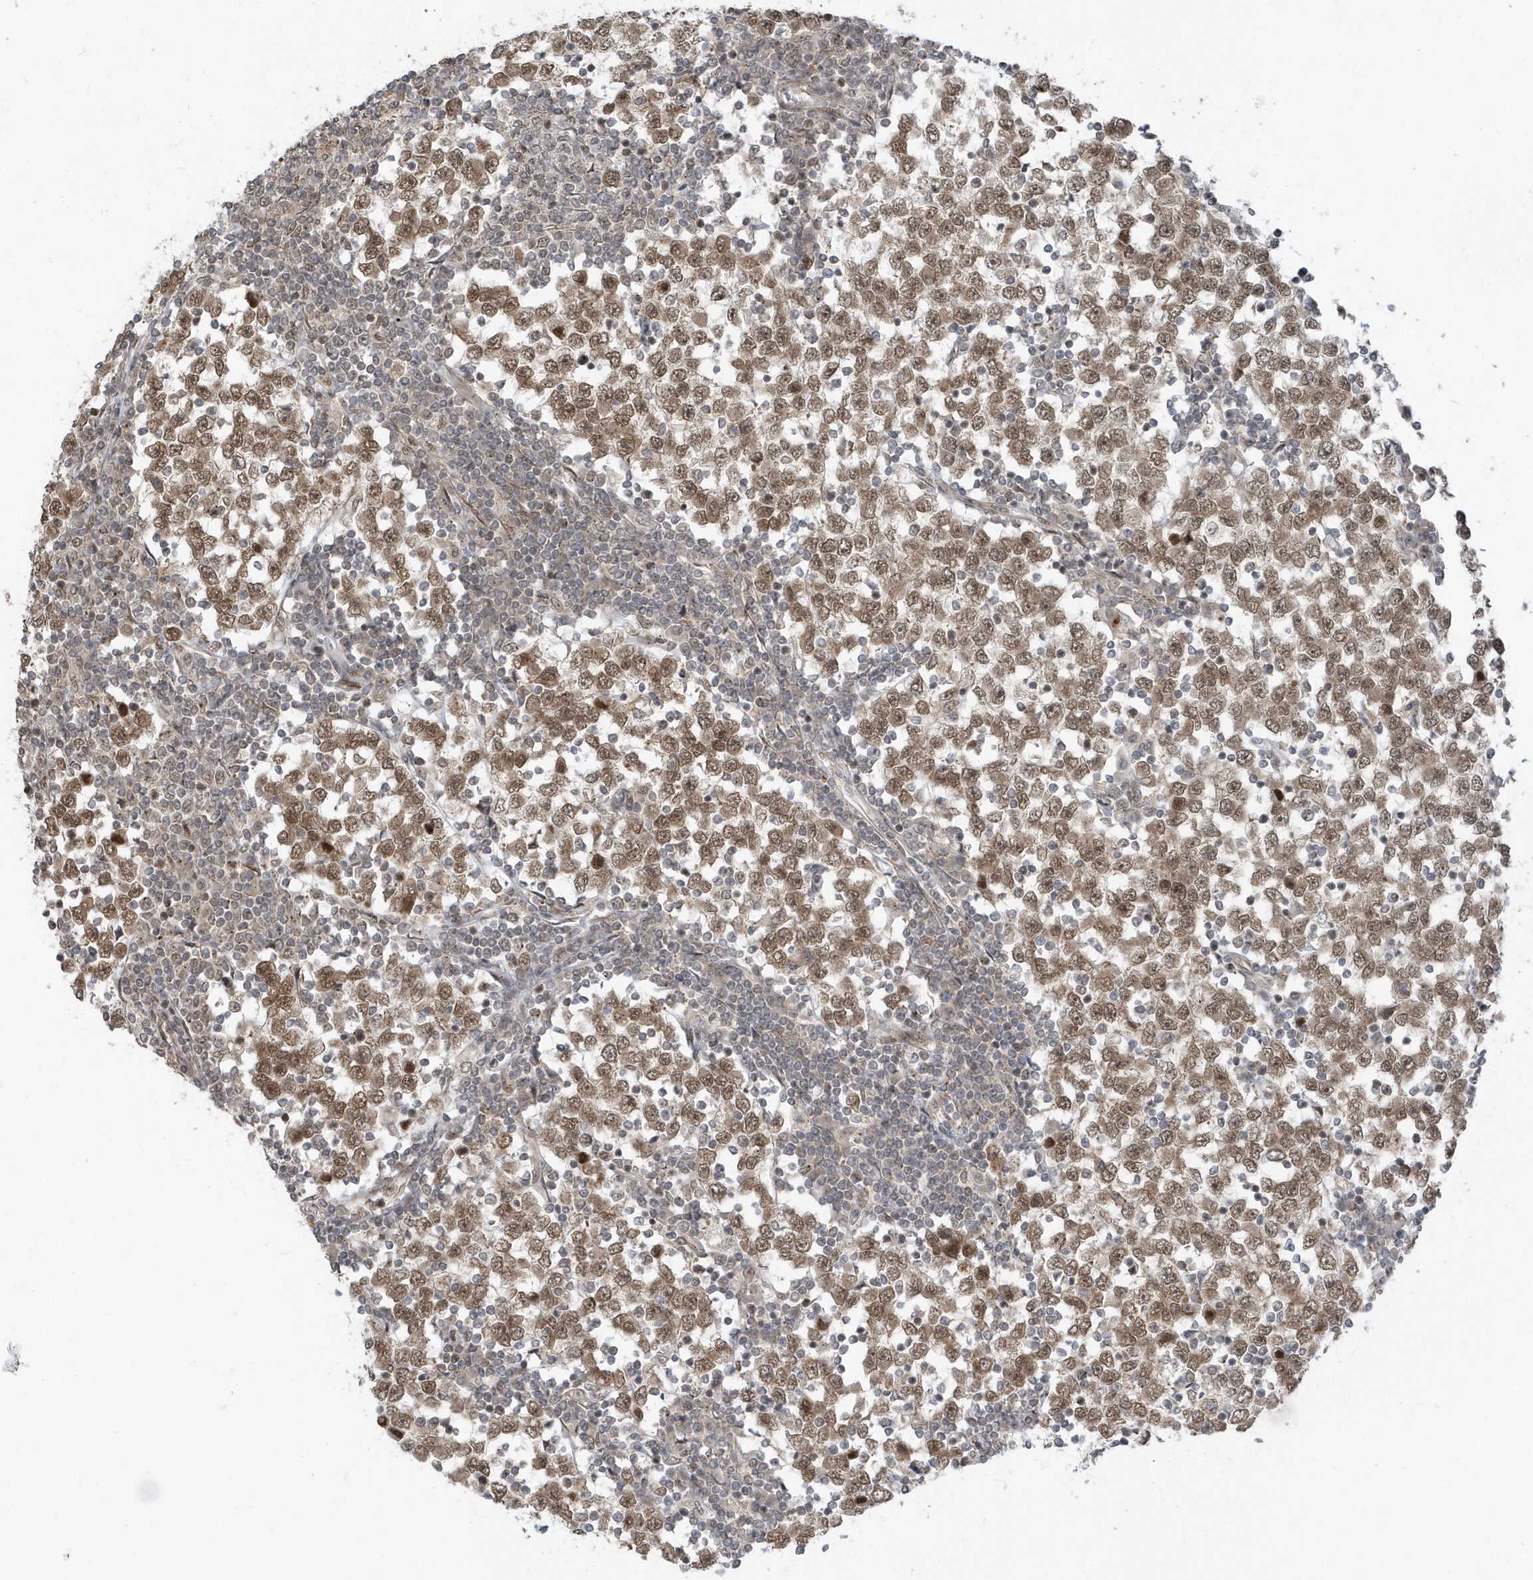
{"staining": {"intensity": "moderate", "quantity": ">75%", "location": "cytoplasmic/membranous,nuclear"}, "tissue": "testis cancer", "cell_type": "Tumor cells", "image_type": "cancer", "snomed": [{"axis": "morphology", "description": "Seminoma, NOS"}, {"axis": "topography", "description": "Testis"}], "caption": "Protein expression analysis of testis cancer exhibits moderate cytoplasmic/membranous and nuclear positivity in about >75% of tumor cells. The staining is performed using DAB (3,3'-diaminobenzidine) brown chromogen to label protein expression. The nuclei are counter-stained blue using hematoxylin.", "gene": "USP53", "patient": {"sex": "male", "age": 65}}